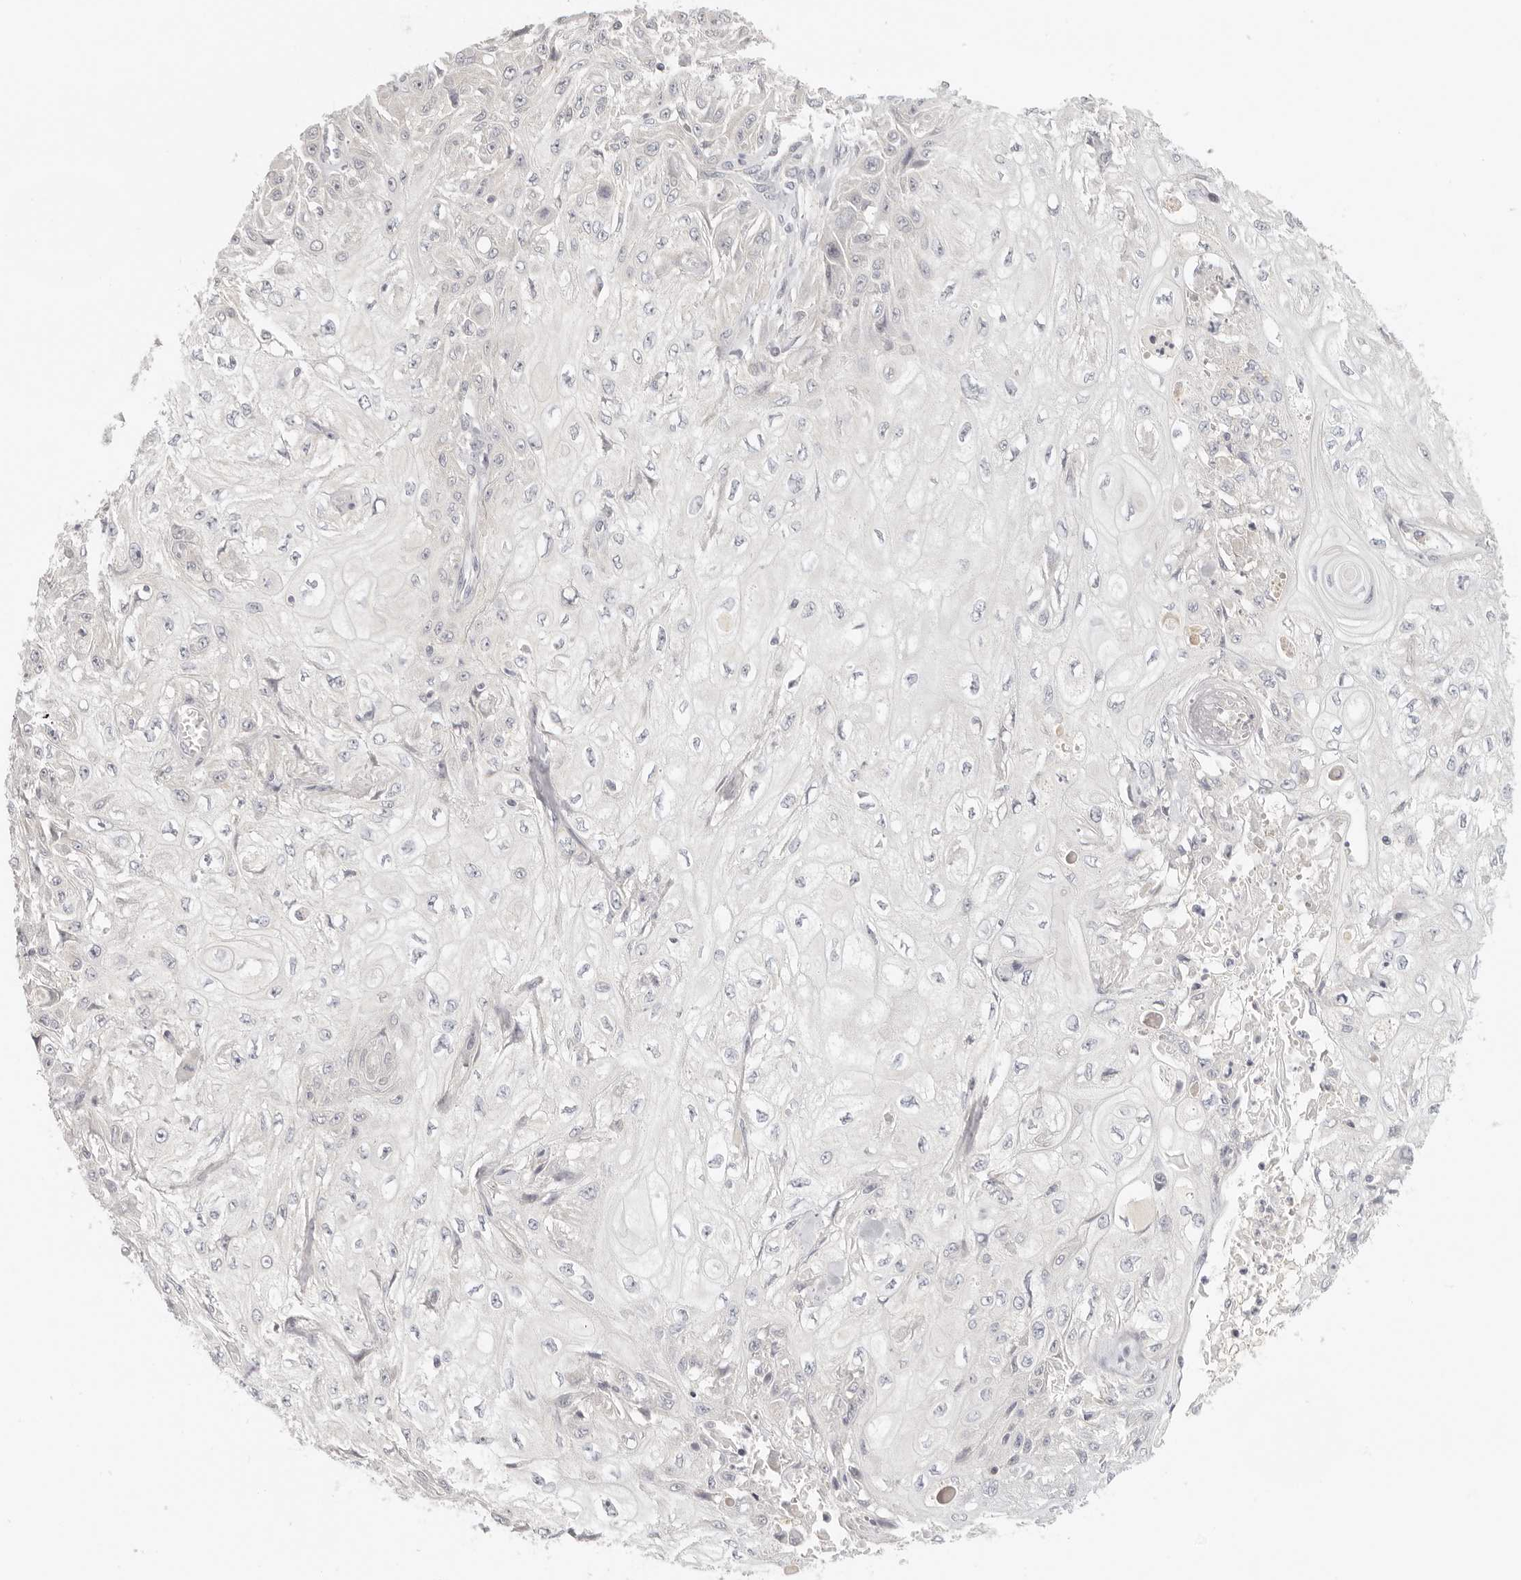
{"staining": {"intensity": "negative", "quantity": "none", "location": "none"}, "tissue": "skin cancer", "cell_type": "Tumor cells", "image_type": "cancer", "snomed": [{"axis": "morphology", "description": "Squamous cell carcinoma, NOS"}, {"axis": "morphology", "description": "Squamous cell carcinoma, metastatic, NOS"}, {"axis": "topography", "description": "Skin"}, {"axis": "topography", "description": "Lymph node"}], "caption": "An IHC histopathology image of skin cancer is shown. There is no staining in tumor cells of skin cancer.", "gene": "AHDC1", "patient": {"sex": "male", "age": 75}}